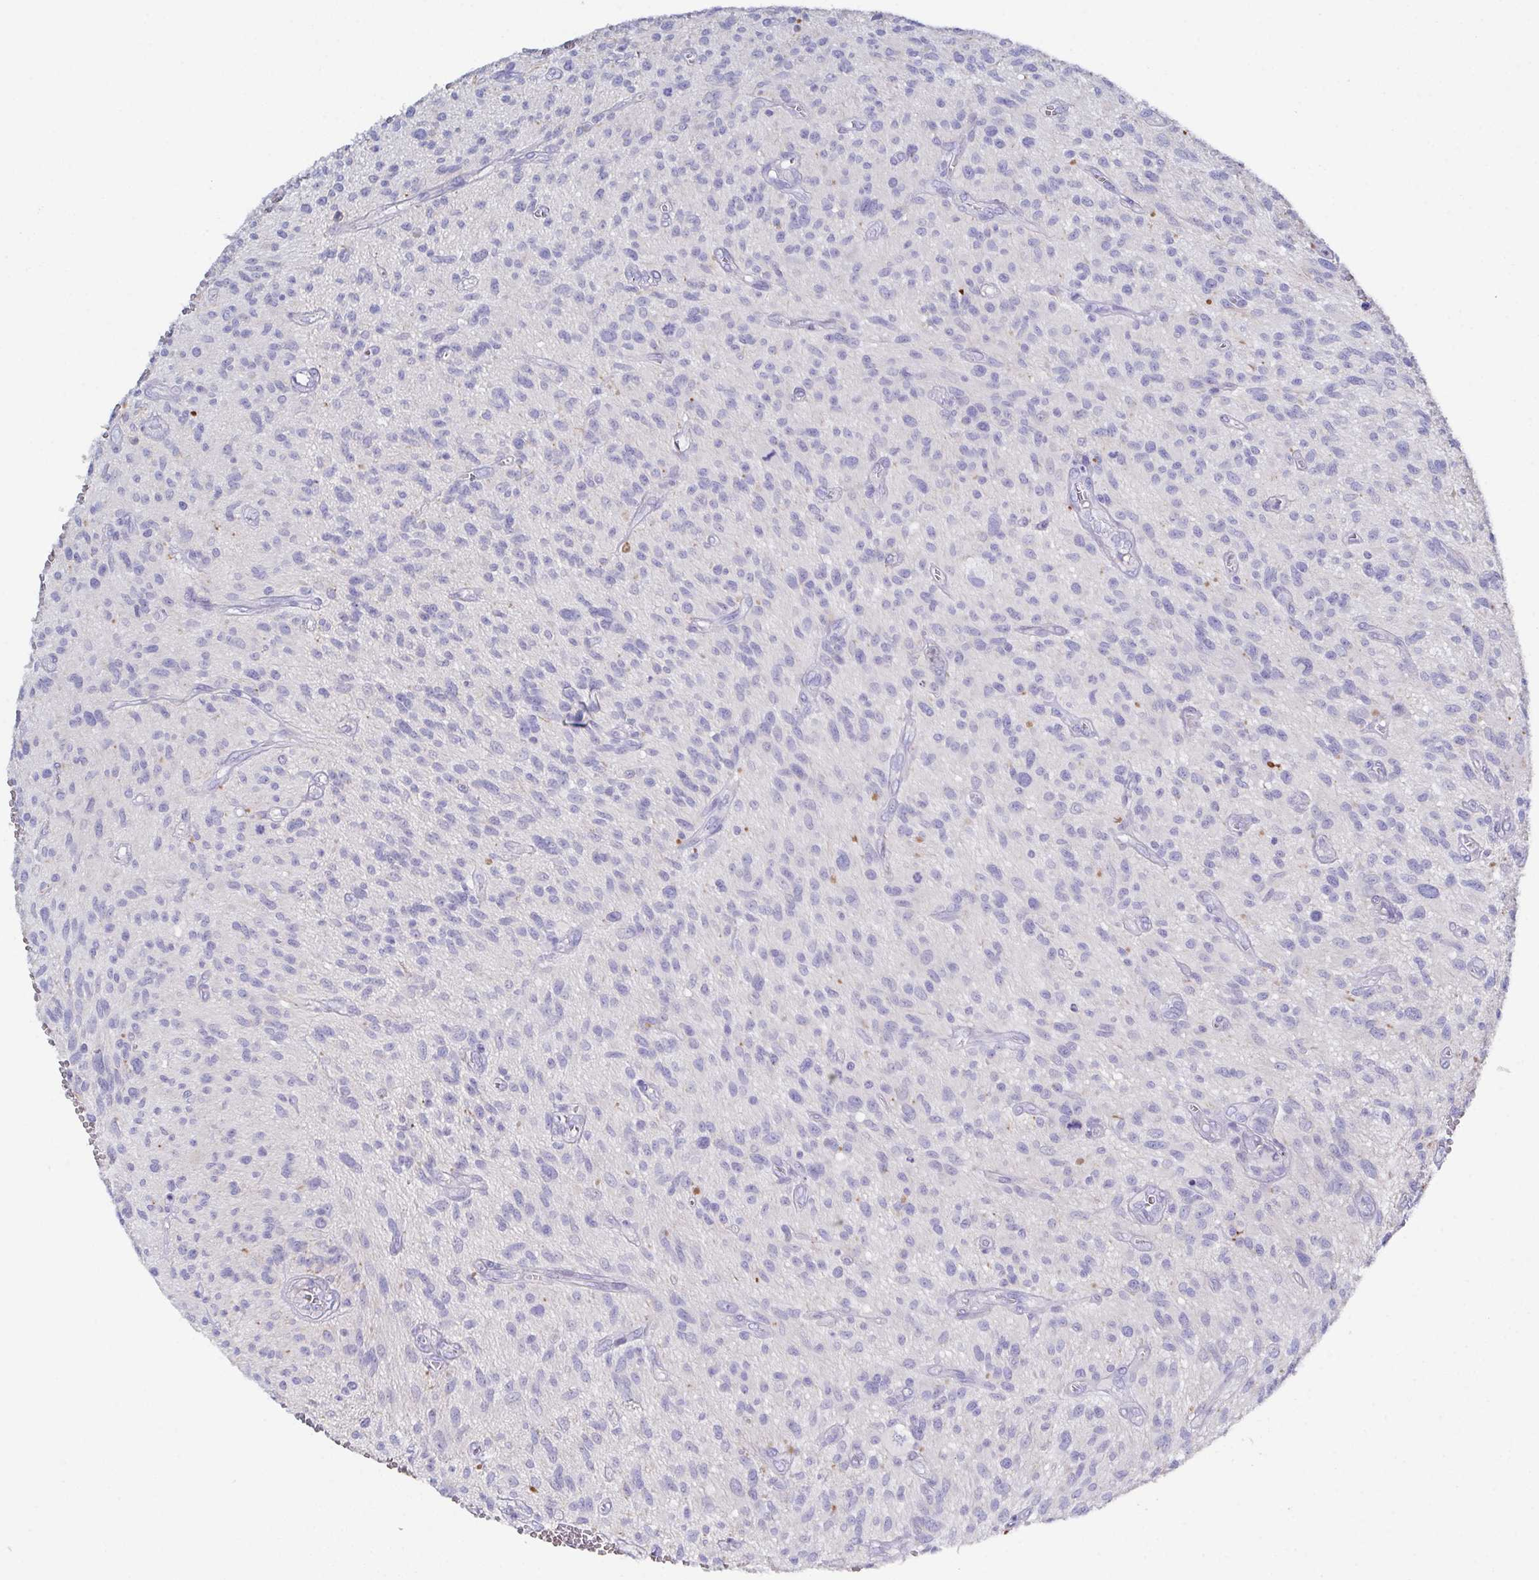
{"staining": {"intensity": "negative", "quantity": "none", "location": "none"}, "tissue": "glioma", "cell_type": "Tumor cells", "image_type": "cancer", "snomed": [{"axis": "morphology", "description": "Glioma, malignant, High grade"}, {"axis": "topography", "description": "Brain"}], "caption": "The photomicrograph displays no staining of tumor cells in glioma.", "gene": "SSC4D", "patient": {"sex": "male", "age": 75}}